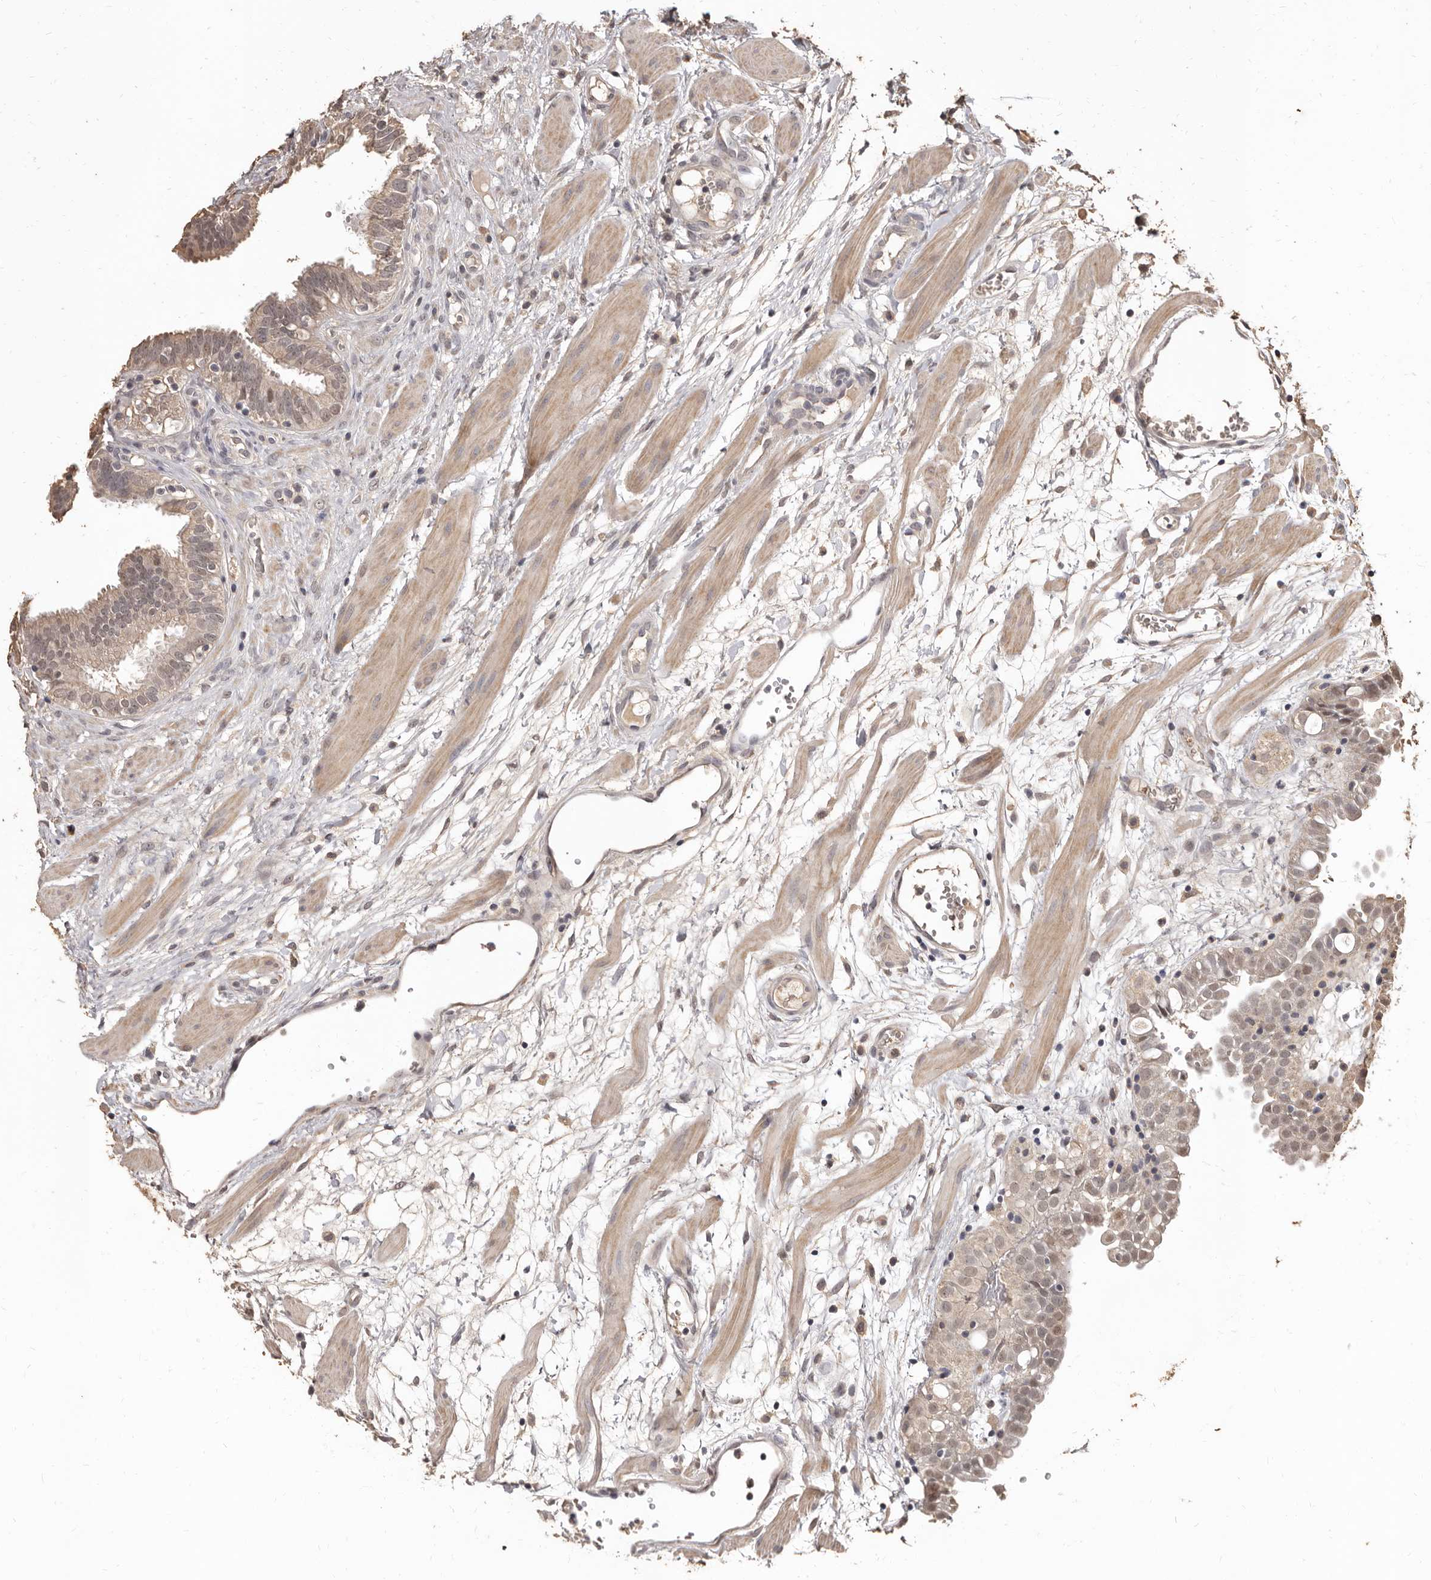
{"staining": {"intensity": "weak", "quantity": "<25%", "location": "cytoplasmic/membranous,nuclear"}, "tissue": "fallopian tube", "cell_type": "Glandular cells", "image_type": "normal", "snomed": [{"axis": "morphology", "description": "Normal tissue, NOS"}, {"axis": "topography", "description": "Fallopian tube"}, {"axis": "topography", "description": "Placenta"}], "caption": "An IHC image of unremarkable fallopian tube is shown. There is no staining in glandular cells of fallopian tube.", "gene": "INAVA", "patient": {"sex": "female", "age": 32}}